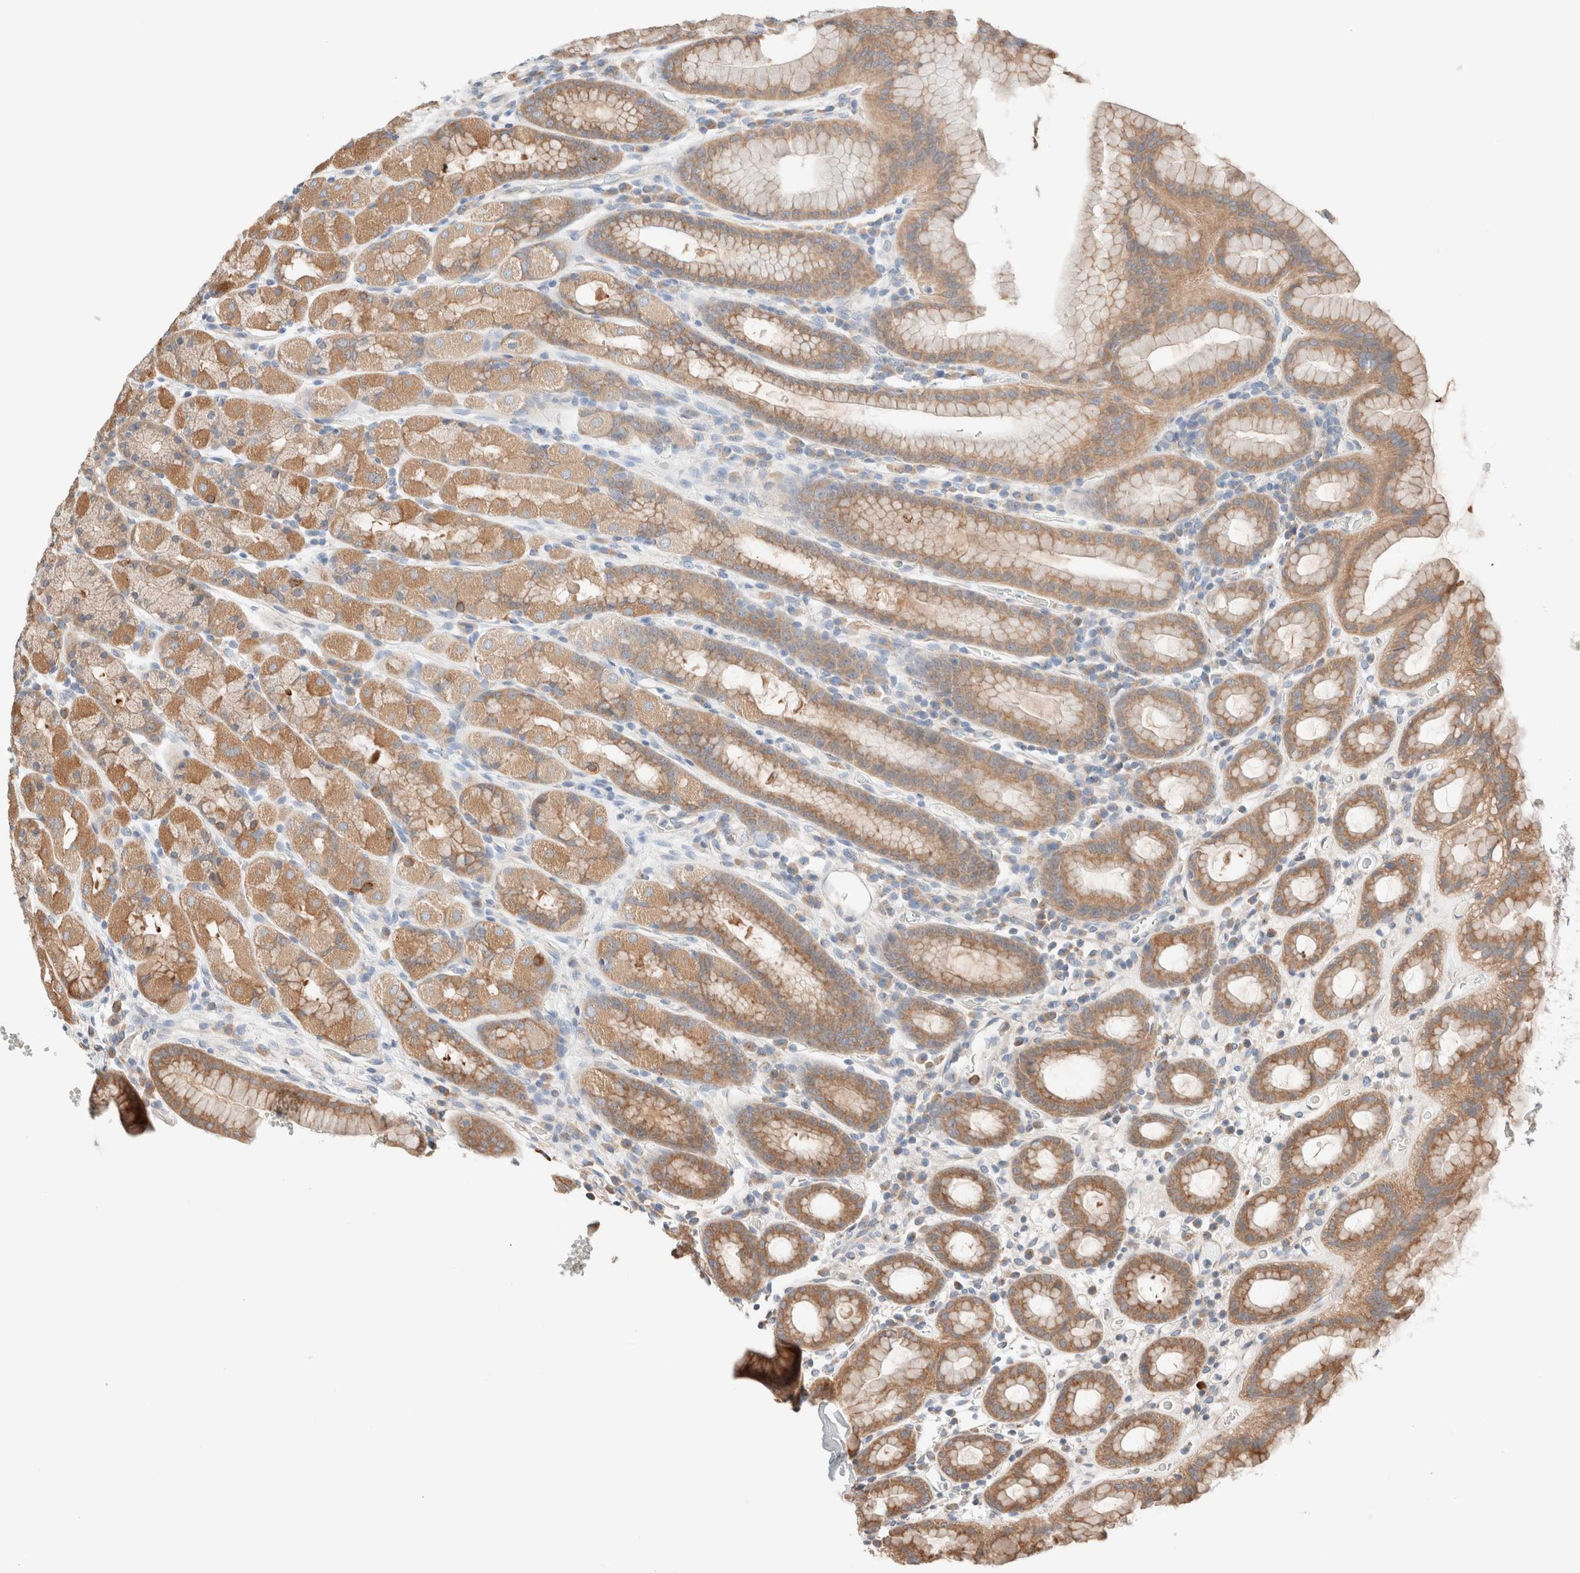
{"staining": {"intensity": "moderate", "quantity": ">75%", "location": "cytoplasmic/membranous"}, "tissue": "stomach", "cell_type": "Glandular cells", "image_type": "normal", "snomed": [{"axis": "morphology", "description": "Normal tissue, NOS"}, {"axis": "topography", "description": "Stomach, upper"}], "caption": "High-magnification brightfield microscopy of normal stomach stained with DAB (3,3'-diaminobenzidine) (brown) and counterstained with hematoxylin (blue). glandular cells exhibit moderate cytoplasmic/membranous staining is seen in approximately>75% of cells.", "gene": "PCM1", "patient": {"sex": "male", "age": 68}}